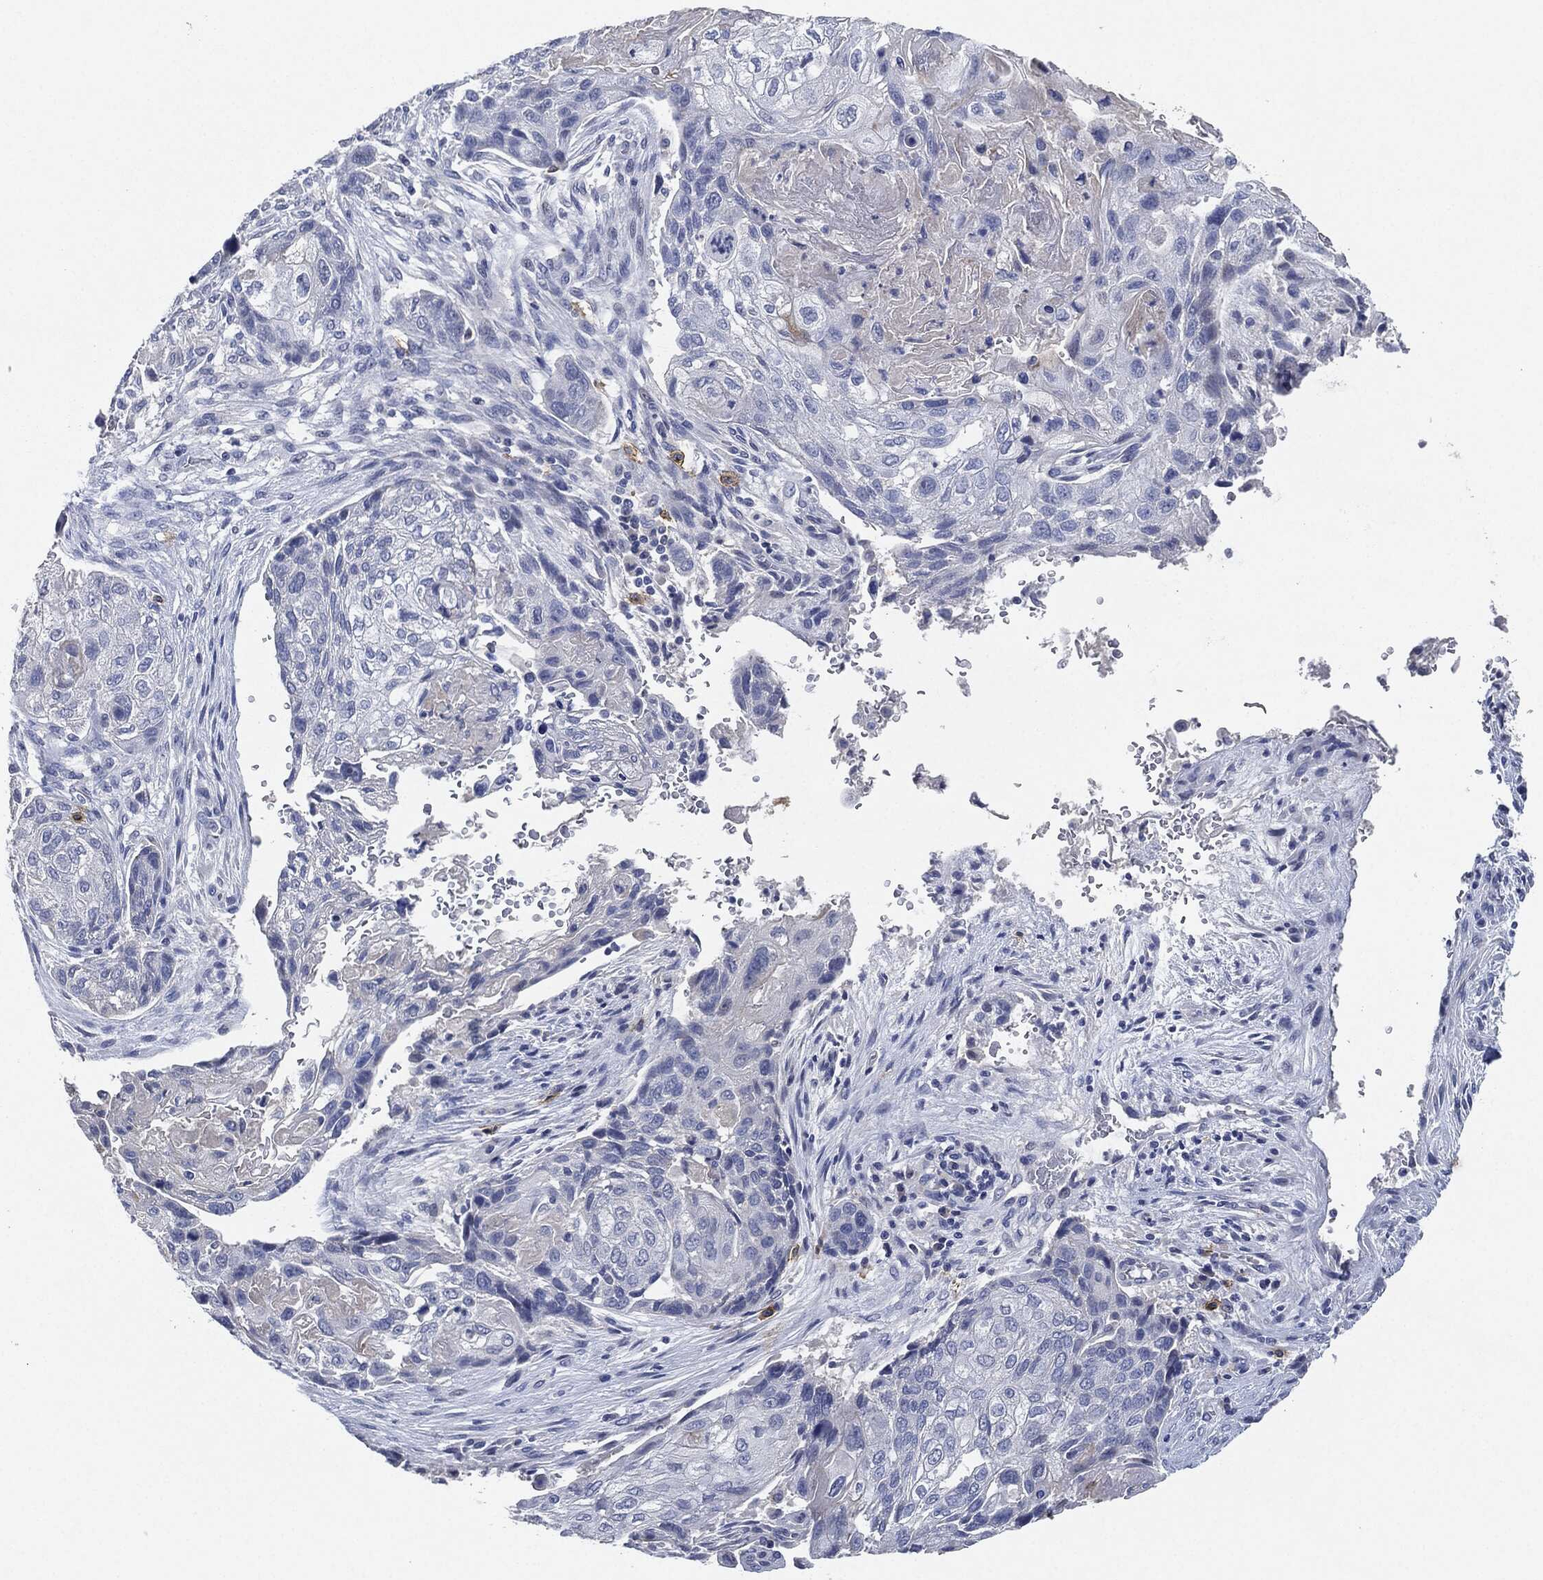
{"staining": {"intensity": "negative", "quantity": "none", "location": "none"}, "tissue": "lung cancer", "cell_type": "Tumor cells", "image_type": "cancer", "snomed": [{"axis": "morphology", "description": "Normal tissue, NOS"}, {"axis": "morphology", "description": "Squamous cell carcinoma, NOS"}, {"axis": "topography", "description": "Bronchus"}, {"axis": "topography", "description": "Lung"}], "caption": "This photomicrograph is of lung cancer stained with immunohistochemistry (IHC) to label a protein in brown with the nuclei are counter-stained blue. There is no positivity in tumor cells. Brightfield microscopy of immunohistochemistry stained with DAB (brown) and hematoxylin (blue), captured at high magnification.", "gene": "NTRK1", "patient": {"sex": "male", "age": 69}}